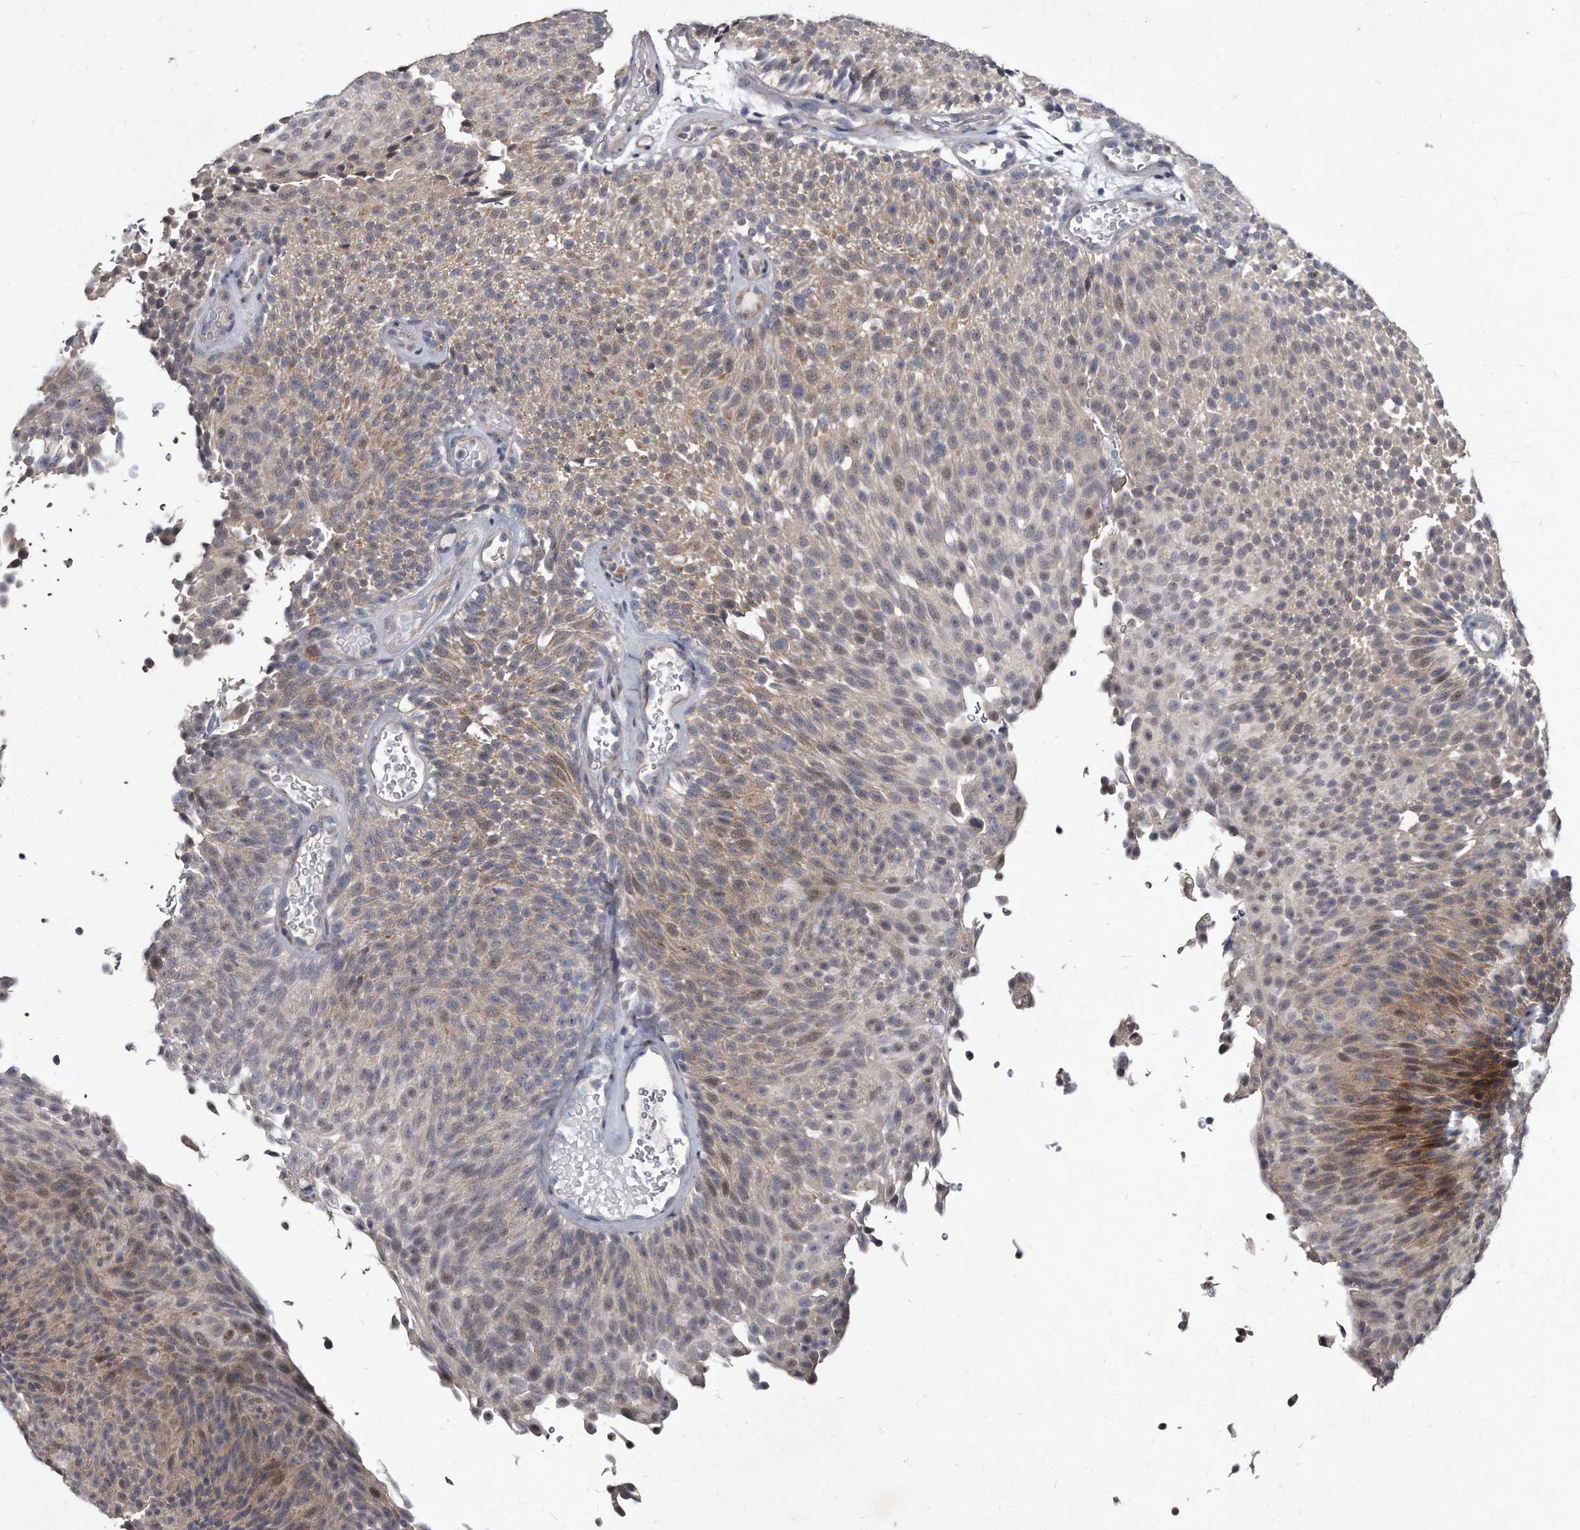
{"staining": {"intensity": "weak", "quantity": "25%-75%", "location": "cytoplasmic/membranous"}, "tissue": "urothelial cancer", "cell_type": "Tumor cells", "image_type": "cancer", "snomed": [{"axis": "morphology", "description": "Urothelial carcinoma, Low grade"}, {"axis": "topography", "description": "Urinary bladder"}], "caption": "There is low levels of weak cytoplasmic/membranous expression in tumor cells of urothelial cancer, as demonstrated by immunohistochemical staining (brown color).", "gene": "KLHDC3", "patient": {"sex": "male", "age": 78}}